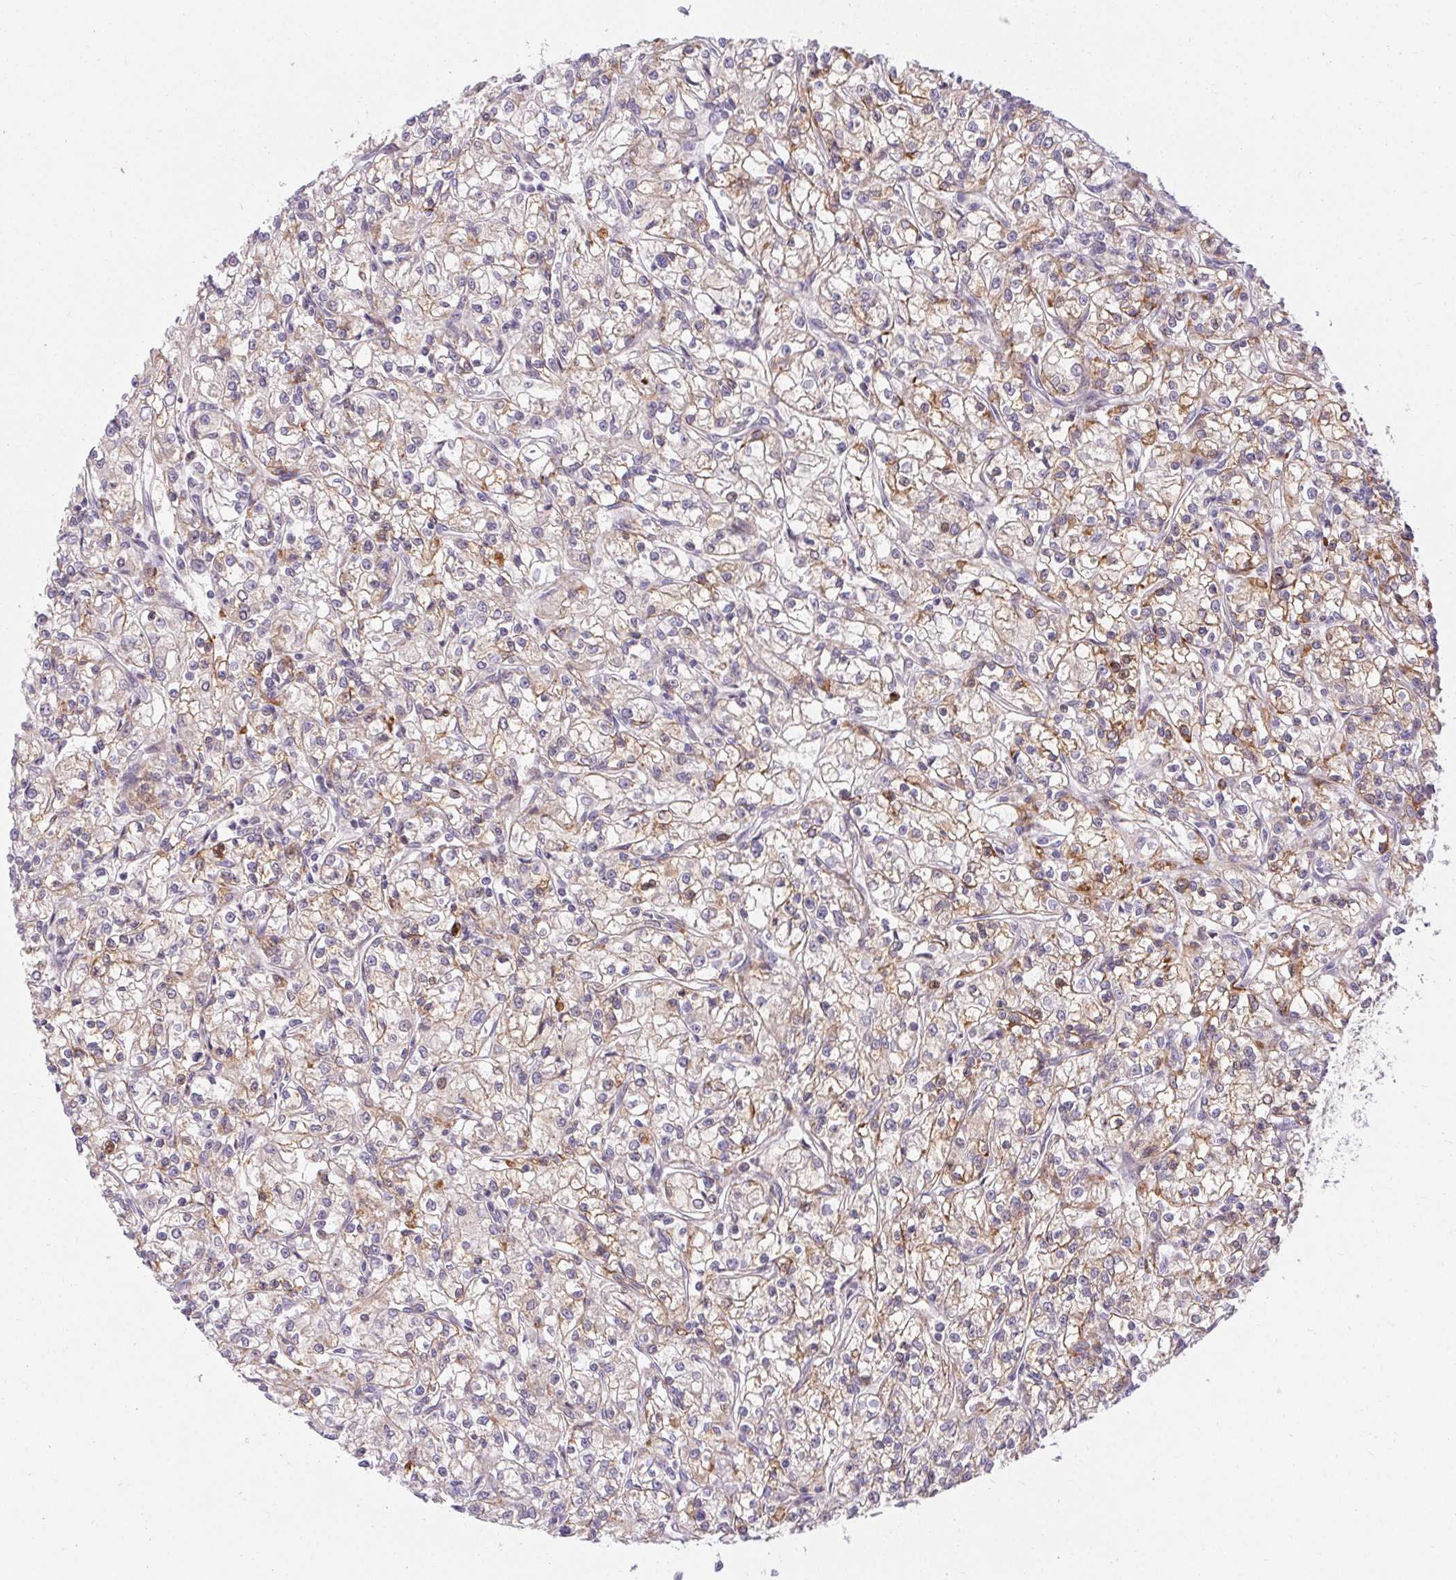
{"staining": {"intensity": "negative", "quantity": "none", "location": "none"}, "tissue": "renal cancer", "cell_type": "Tumor cells", "image_type": "cancer", "snomed": [{"axis": "morphology", "description": "Adenocarcinoma, NOS"}, {"axis": "topography", "description": "Kidney"}], "caption": "High power microscopy image of an IHC micrograph of renal adenocarcinoma, revealing no significant positivity in tumor cells. Nuclei are stained in blue.", "gene": "TMEM52B", "patient": {"sex": "female", "age": 59}}